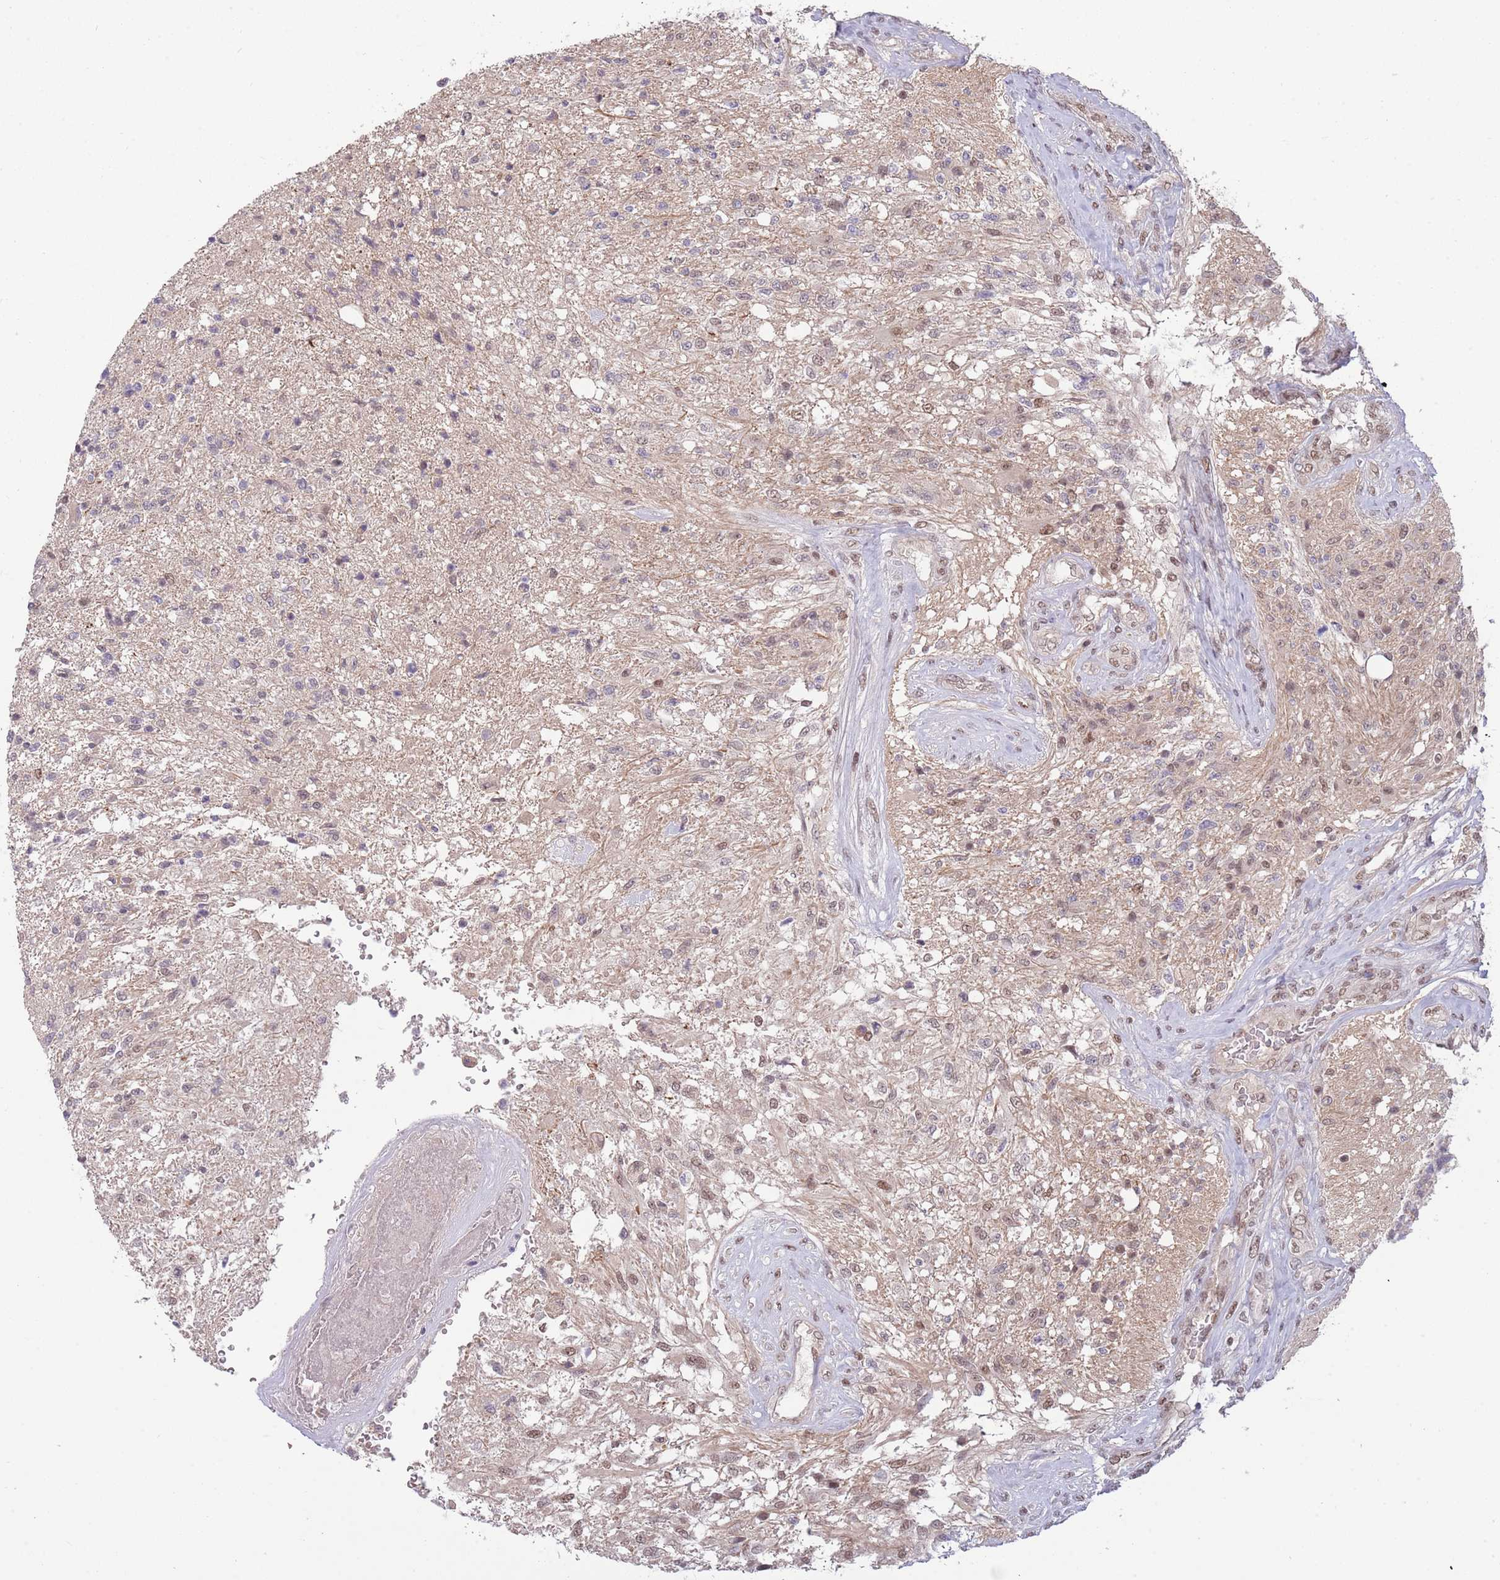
{"staining": {"intensity": "negative", "quantity": "none", "location": "none"}, "tissue": "glioma", "cell_type": "Tumor cells", "image_type": "cancer", "snomed": [{"axis": "morphology", "description": "Glioma, malignant, High grade"}, {"axis": "topography", "description": "Brain"}], "caption": "DAB (3,3'-diaminobenzidine) immunohistochemical staining of malignant glioma (high-grade) demonstrates no significant staining in tumor cells.", "gene": "ZBTB7A", "patient": {"sex": "male", "age": 56}}